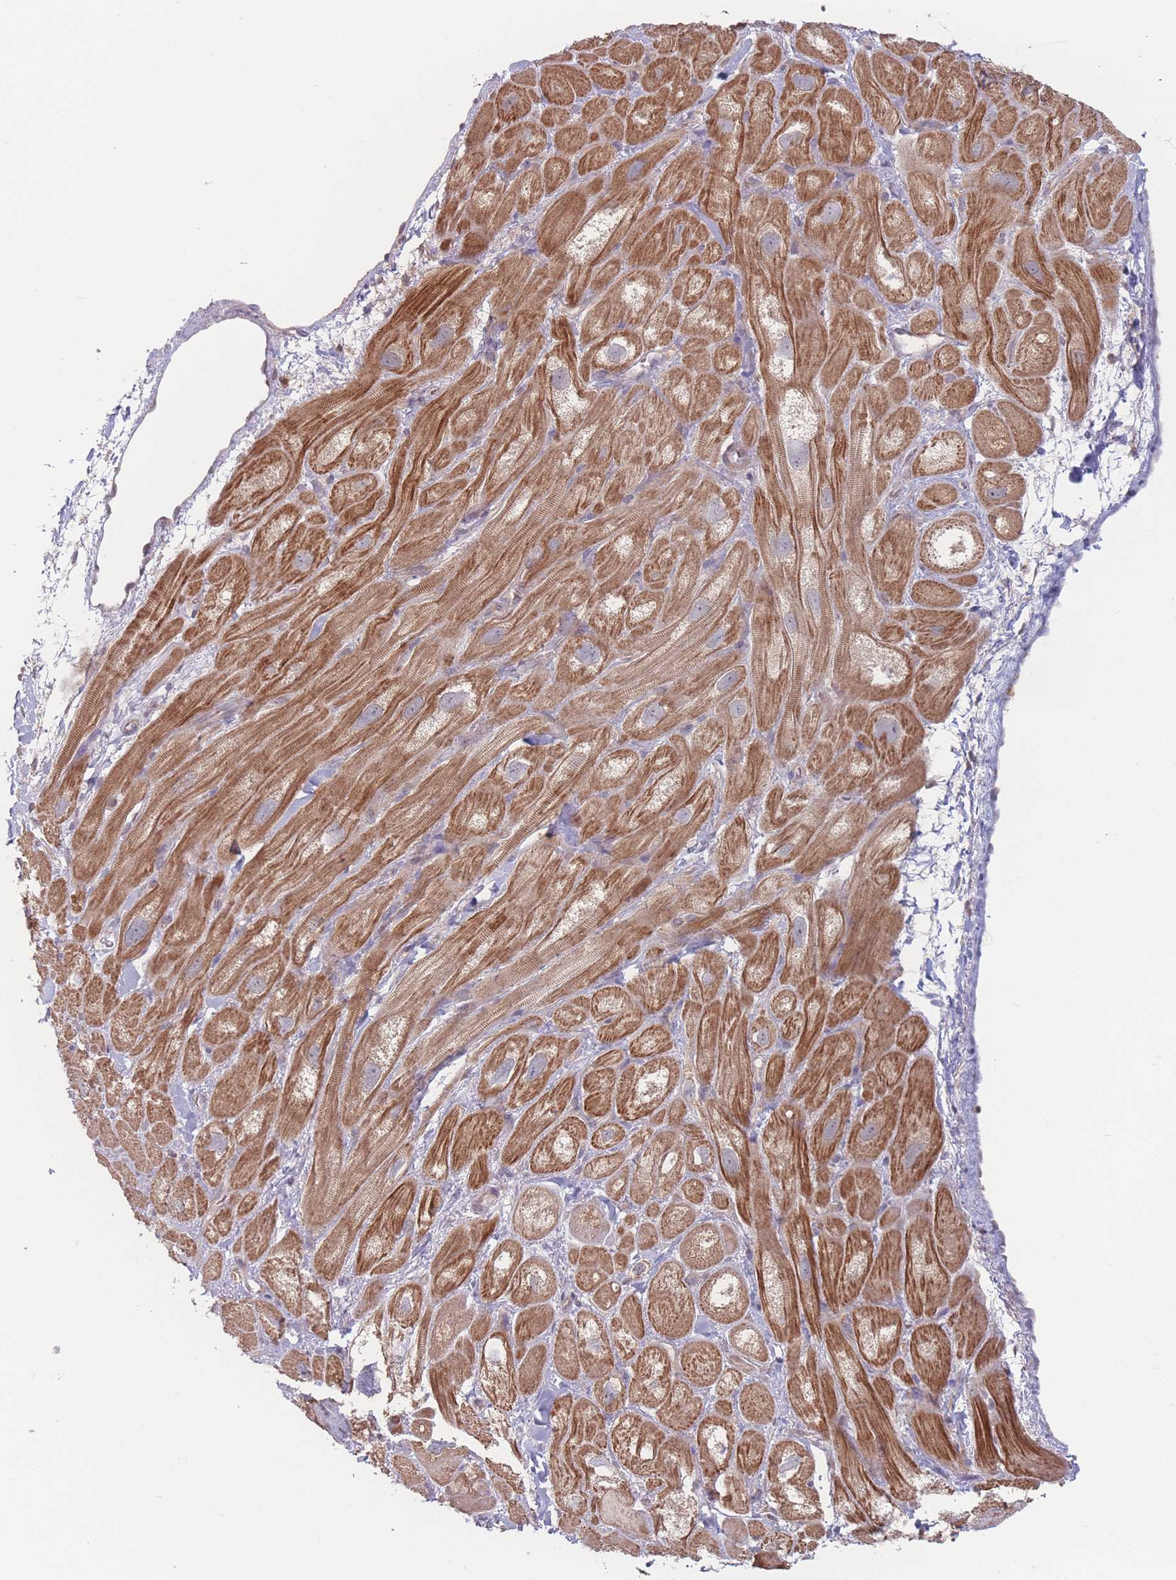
{"staining": {"intensity": "moderate", "quantity": ">75%", "location": "cytoplasmic/membranous"}, "tissue": "heart muscle", "cell_type": "Cardiomyocytes", "image_type": "normal", "snomed": [{"axis": "morphology", "description": "Normal tissue, NOS"}, {"axis": "topography", "description": "Heart"}], "caption": "This micrograph demonstrates immunohistochemistry (IHC) staining of benign heart muscle, with medium moderate cytoplasmic/membranous staining in approximately >75% of cardiomyocytes.", "gene": "PPM1A", "patient": {"sex": "male", "age": 49}}